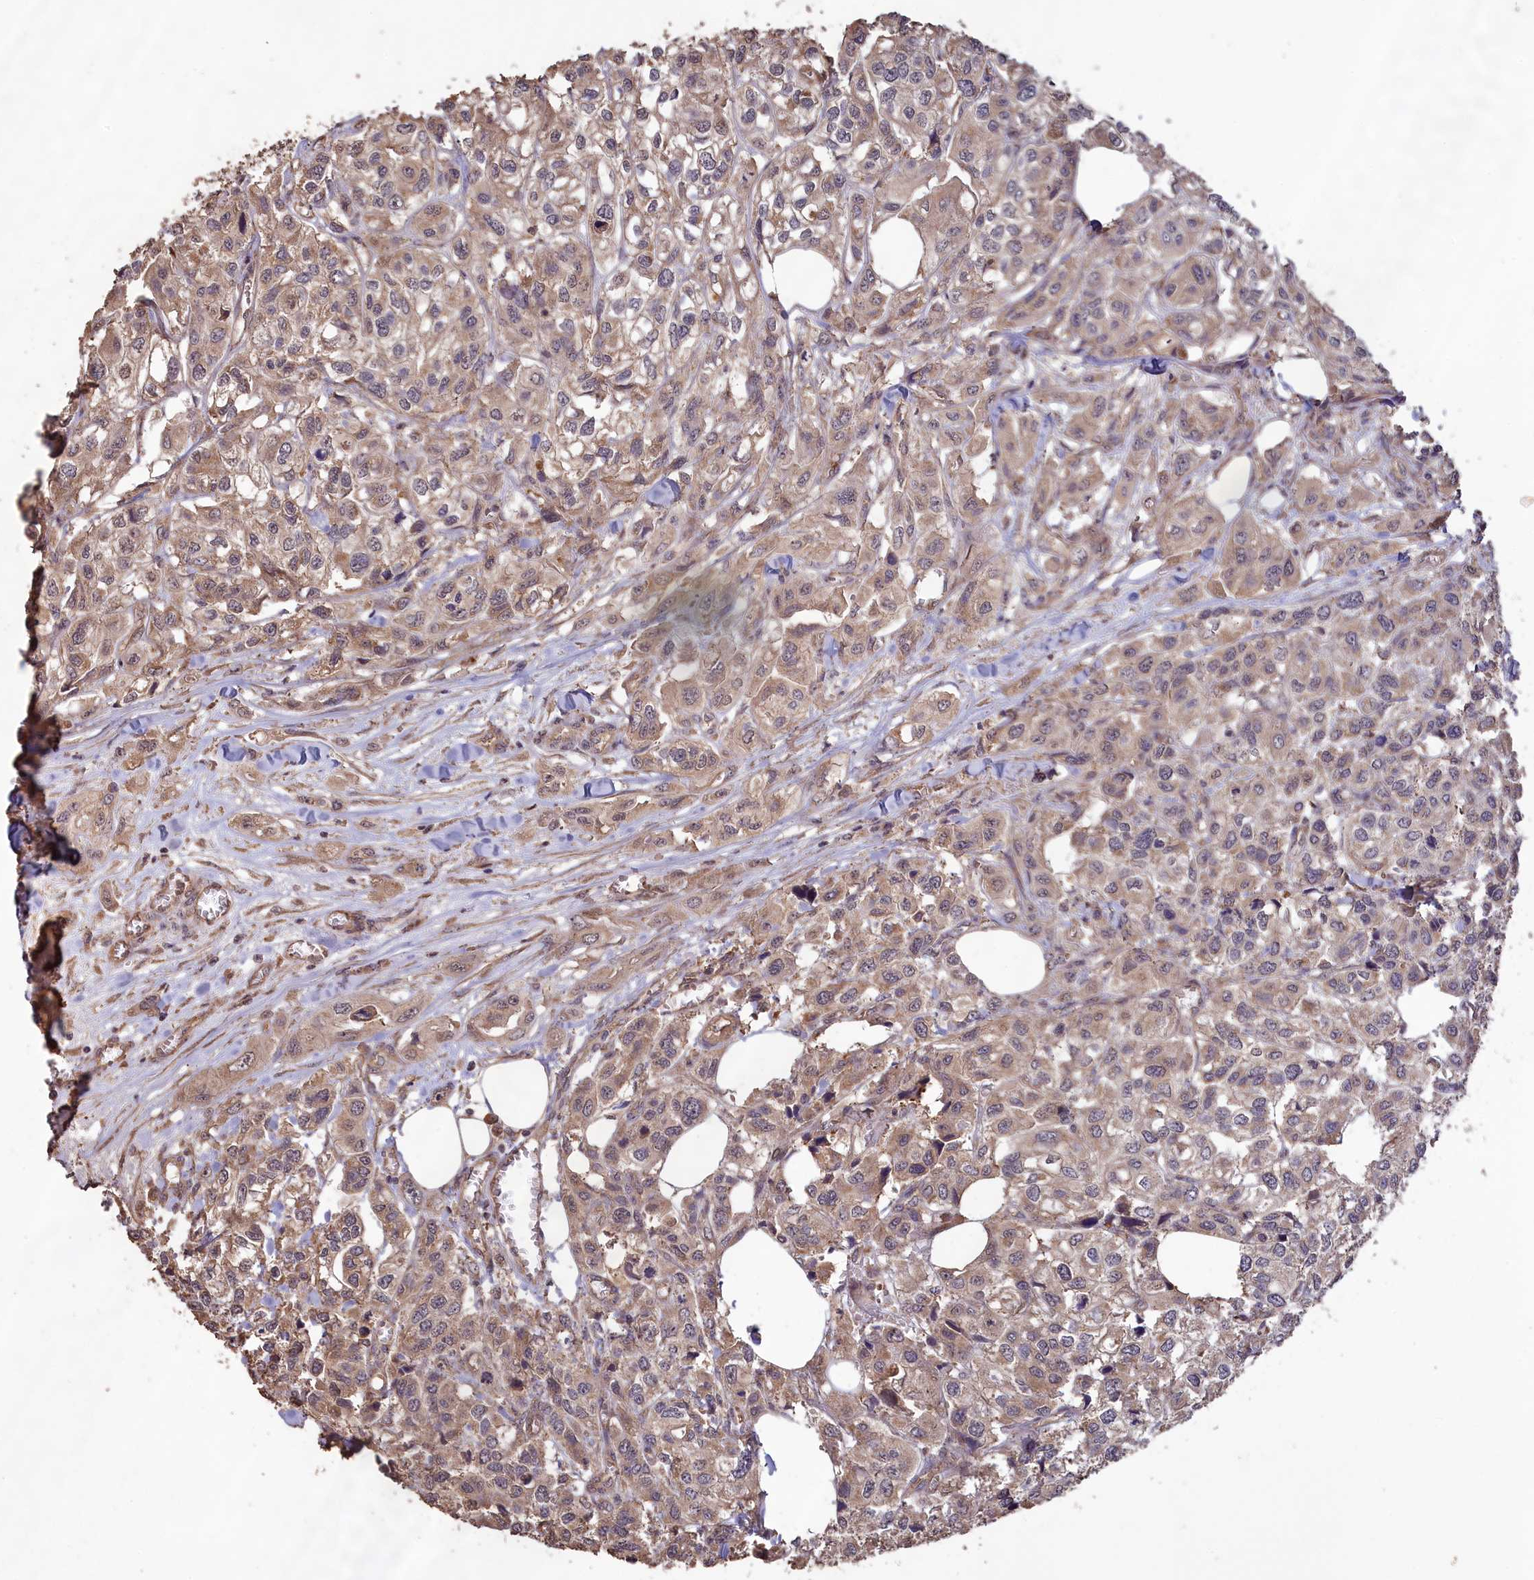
{"staining": {"intensity": "weak", "quantity": ">75%", "location": "cytoplasmic/membranous"}, "tissue": "urothelial cancer", "cell_type": "Tumor cells", "image_type": "cancer", "snomed": [{"axis": "morphology", "description": "Urothelial carcinoma, High grade"}, {"axis": "topography", "description": "Urinary bladder"}], "caption": "Weak cytoplasmic/membranous staining is seen in approximately >75% of tumor cells in urothelial cancer.", "gene": "LAYN", "patient": {"sex": "male", "age": 67}}